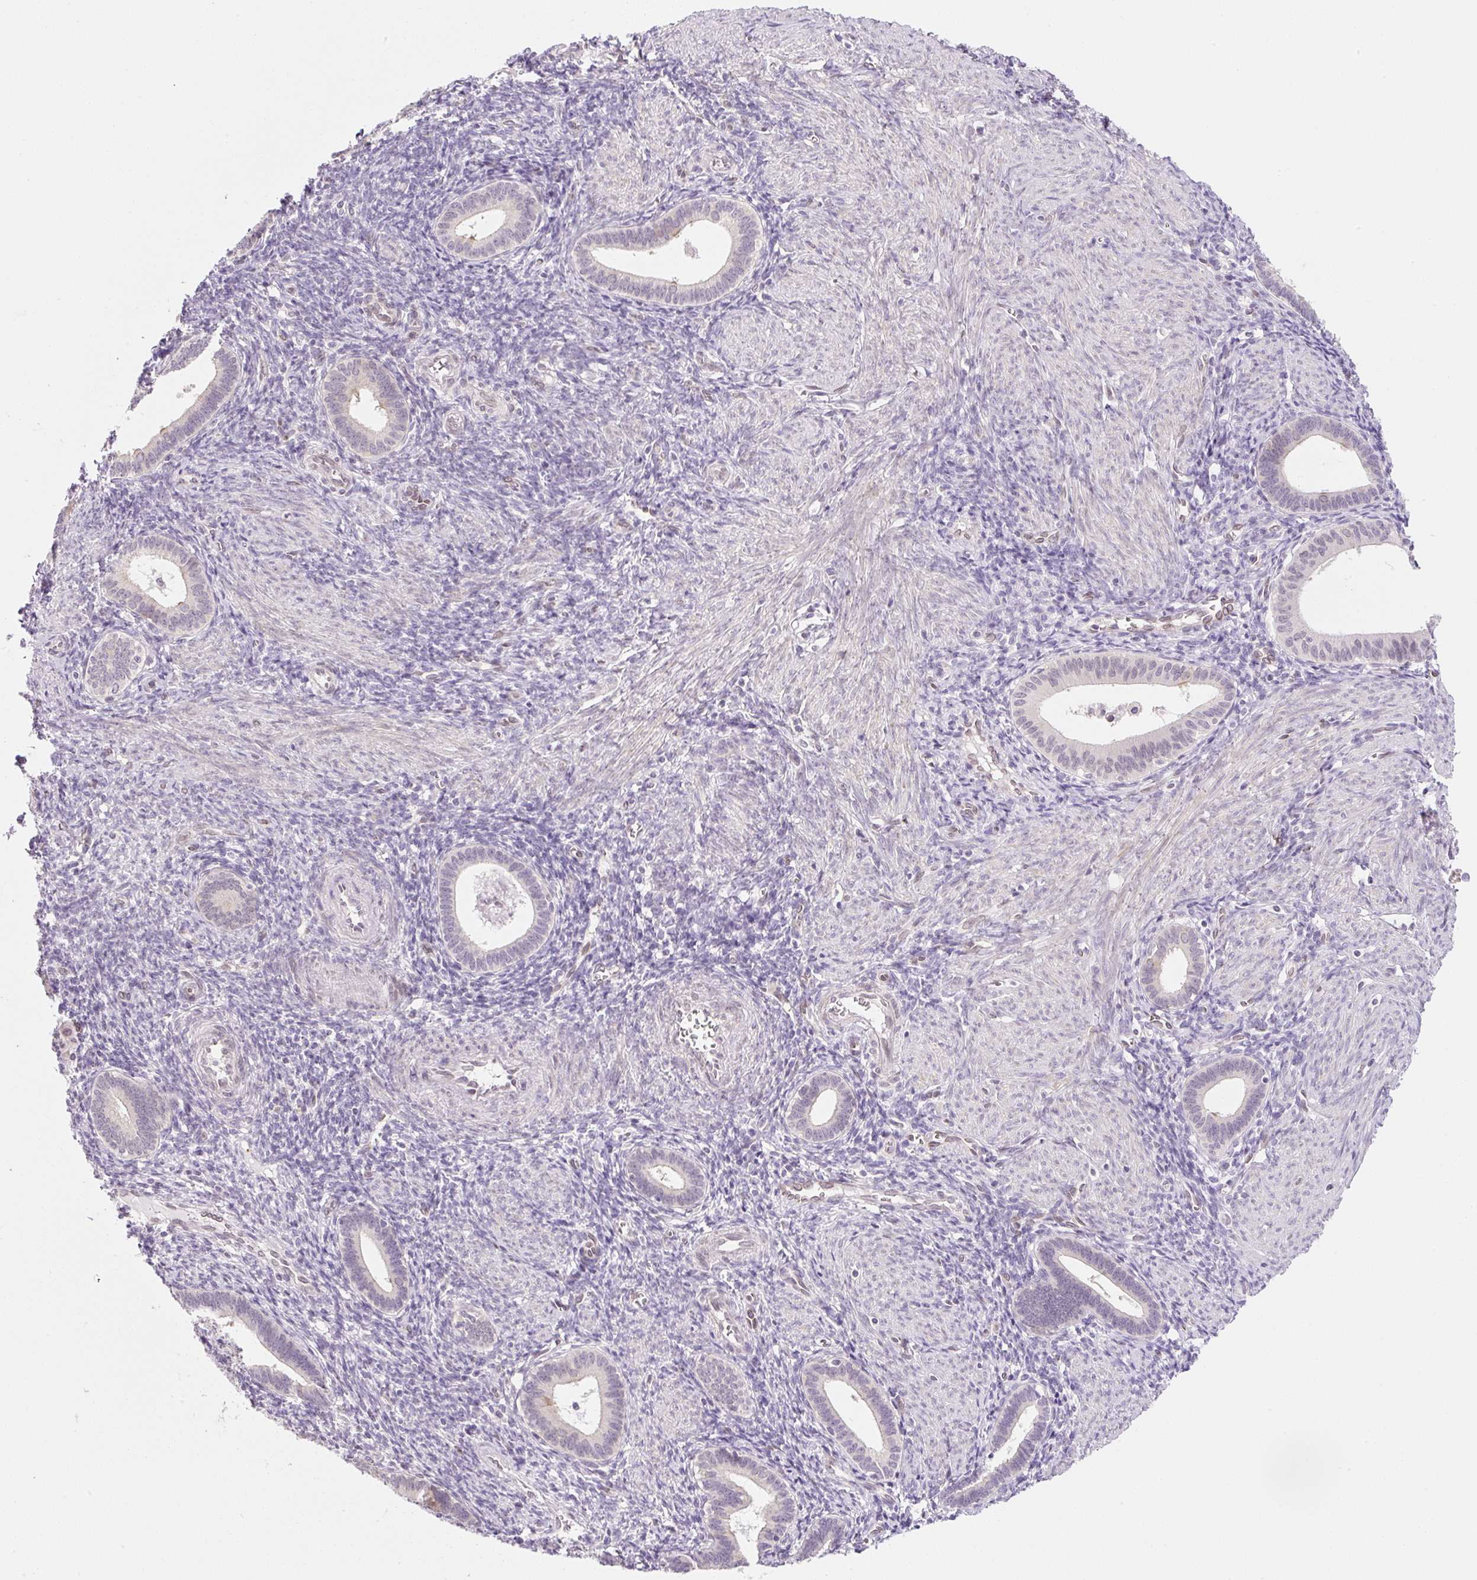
{"staining": {"intensity": "negative", "quantity": "none", "location": "none"}, "tissue": "endometrium", "cell_type": "Cells in endometrial stroma", "image_type": "normal", "snomed": [{"axis": "morphology", "description": "Normal tissue, NOS"}, {"axis": "topography", "description": "Endometrium"}], "caption": "Immunohistochemical staining of benign human endometrium demonstrates no significant staining in cells in endometrial stroma. Nuclei are stained in blue.", "gene": "SYNE3", "patient": {"sex": "female", "age": 41}}